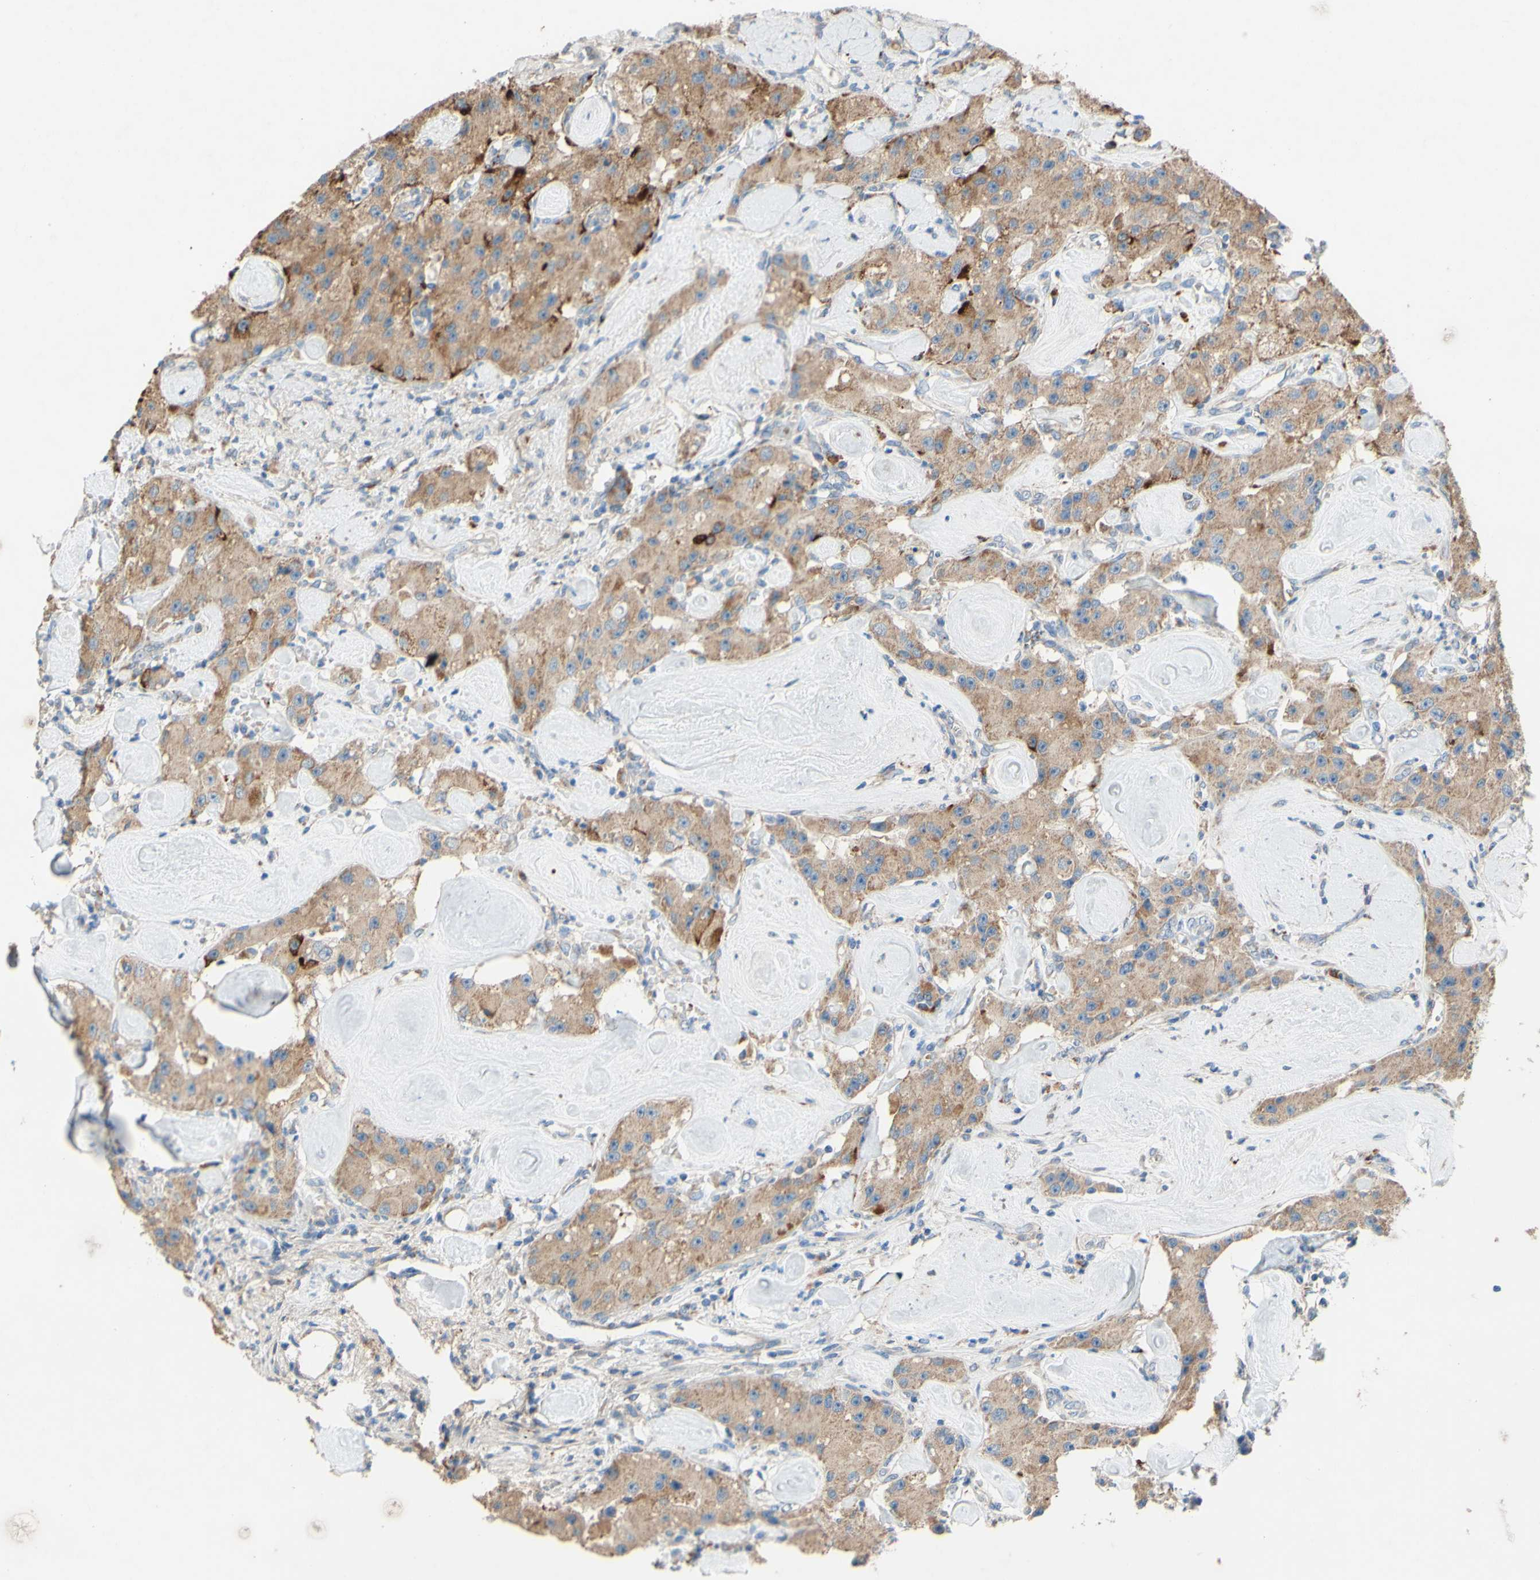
{"staining": {"intensity": "moderate", "quantity": ">75%", "location": "cytoplasmic/membranous"}, "tissue": "carcinoid", "cell_type": "Tumor cells", "image_type": "cancer", "snomed": [{"axis": "morphology", "description": "Carcinoid, malignant, NOS"}, {"axis": "topography", "description": "Pancreas"}], "caption": "Immunohistochemistry of human carcinoid reveals medium levels of moderate cytoplasmic/membranous expression in about >75% of tumor cells.", "gene": "DKK3", "patient": {"sex": "male", "age": 41}}